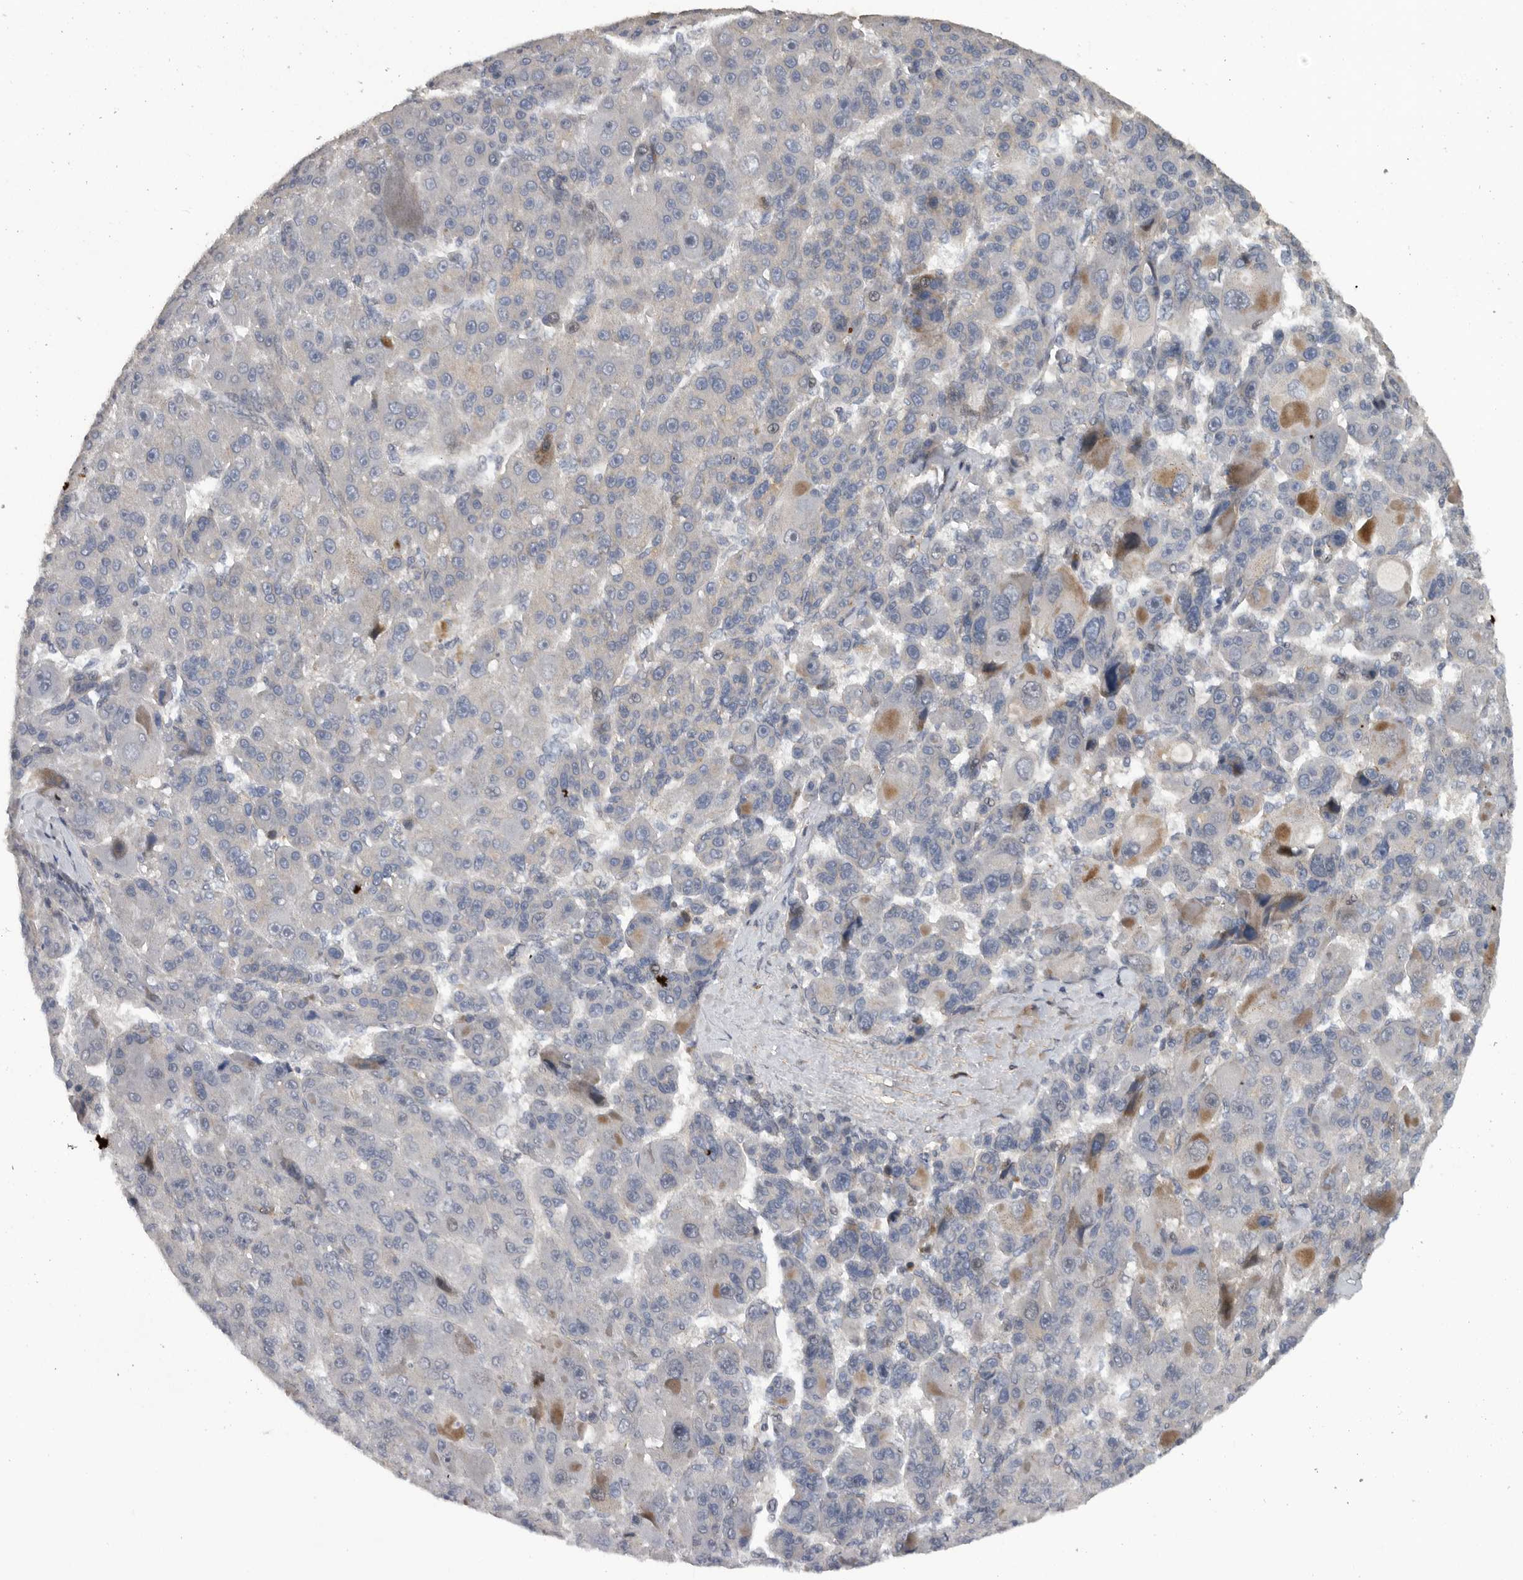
{"staining": {"intensity": "weak", "quantity": "25%-75%", "location": "cytoplasmic/membranous"}, "tissue": "liver cancer", "cell_type": "Tumor cells", "image_type": "cancer", "snomed": [{"axis": "morphology", "description": "Carcinoma, Hepatocellular, NOS"}, {"axis": "topography", "description": "Liver"}], "caption": "Protein staining of liver cancer (hepatocellular carcinoma) tissue exhibits weak cytoplasmic/membranous expression in about 25%-75% of tumor cells.", "gene": "TMPRSS11F", "patient": {"sex": "male", "age": 76}}